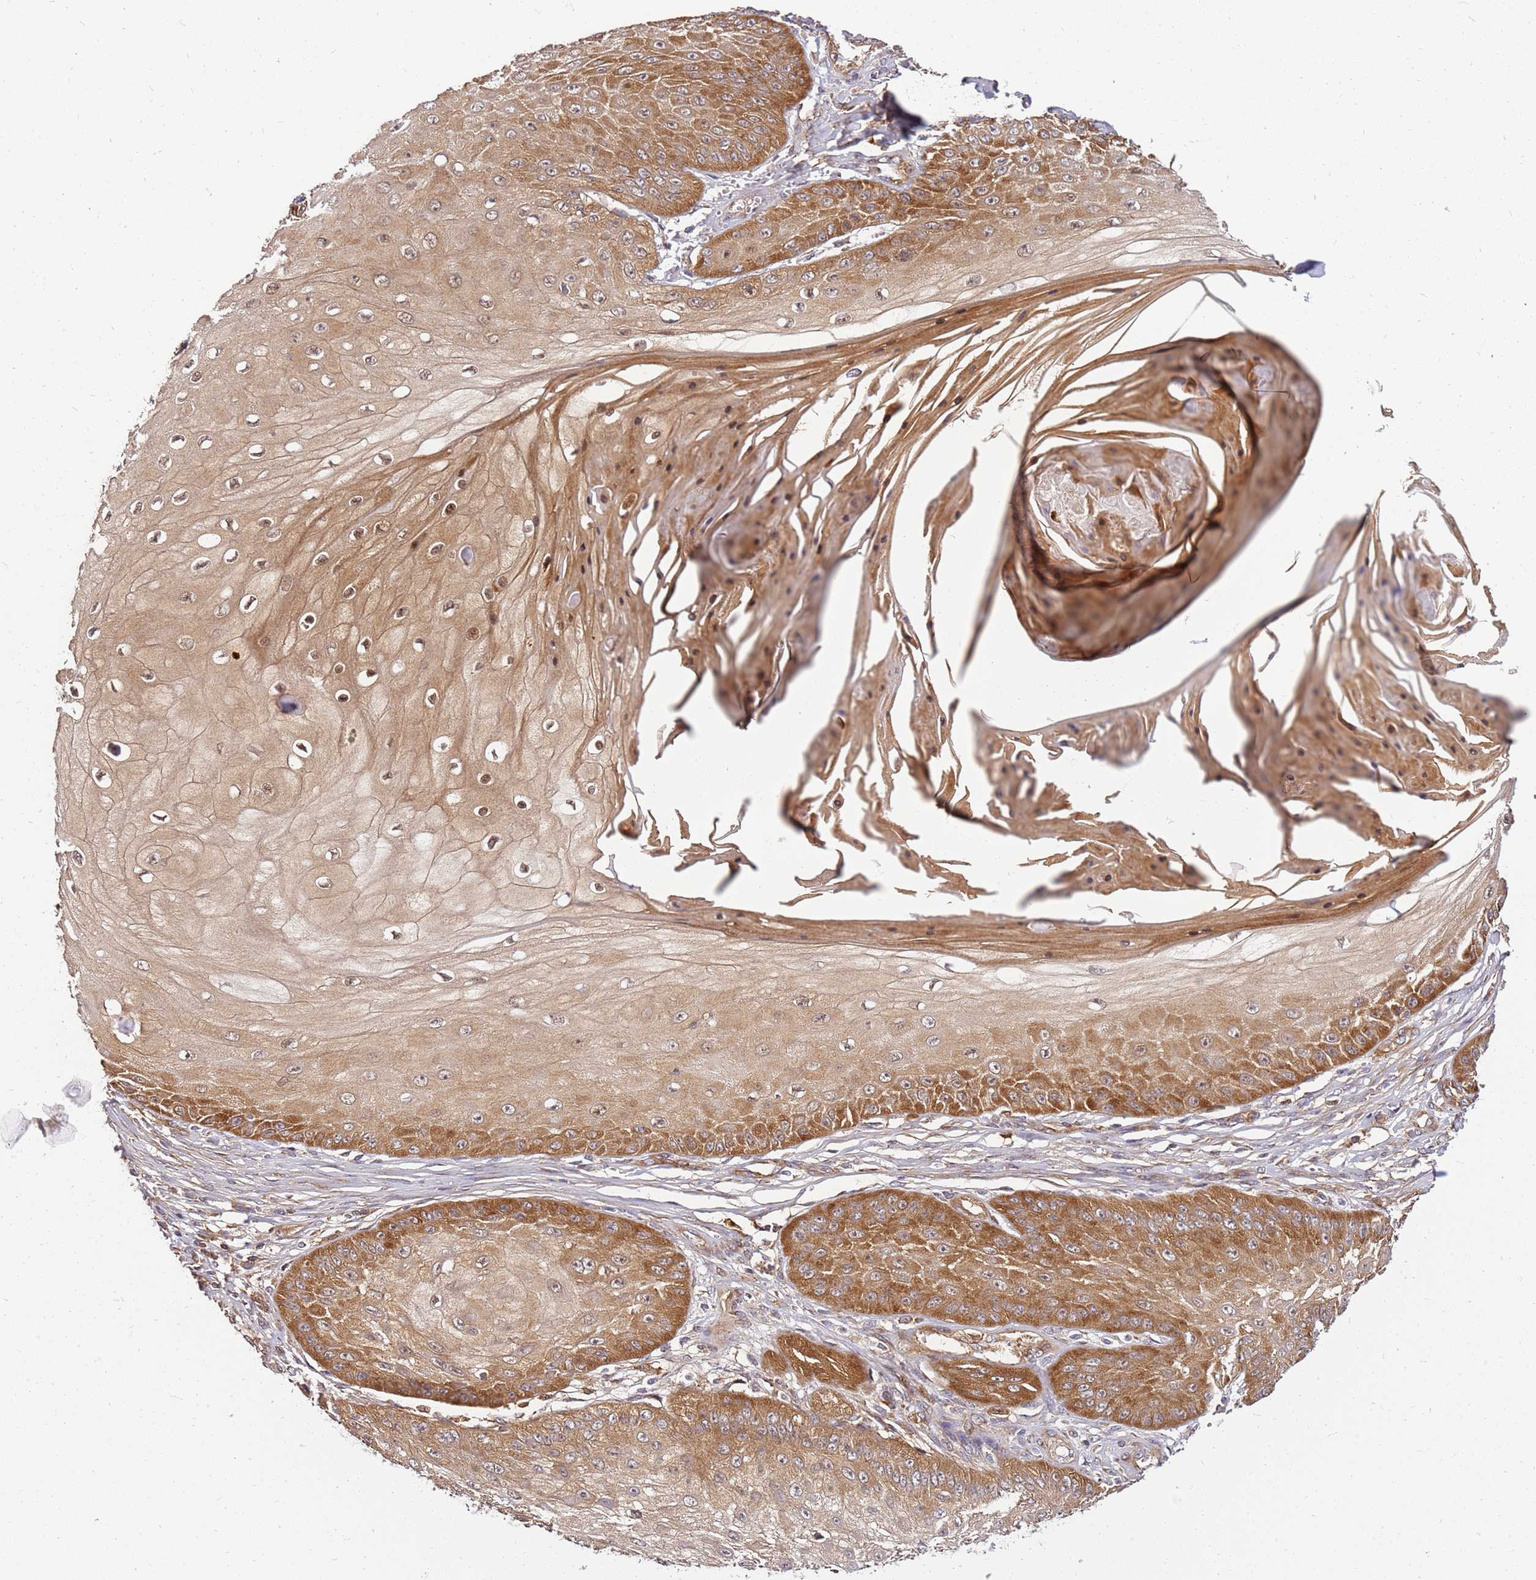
{"staining": {"intensity": "moderate", "quantity": ">75%", "location": "cytoplasmic/membranous"}, "tissue": "skin cancer", "cell_type": "Tumor cells", "image_type": "cancer", "snomed": [{"axis": "morphology", "description": "Squamous cell carcinoma, NOS"}, {"axis": "topography", "description": "Skin"}], "caption": "Immunohistochemical staining of squamous cell carcinoma (skin) exhibits medium levels of moderate cytoplasmic/membranous staining in about >75% of tumor cells.", "gene": "PIH1D1", "patient": {"sex": "male", "age": 70}}